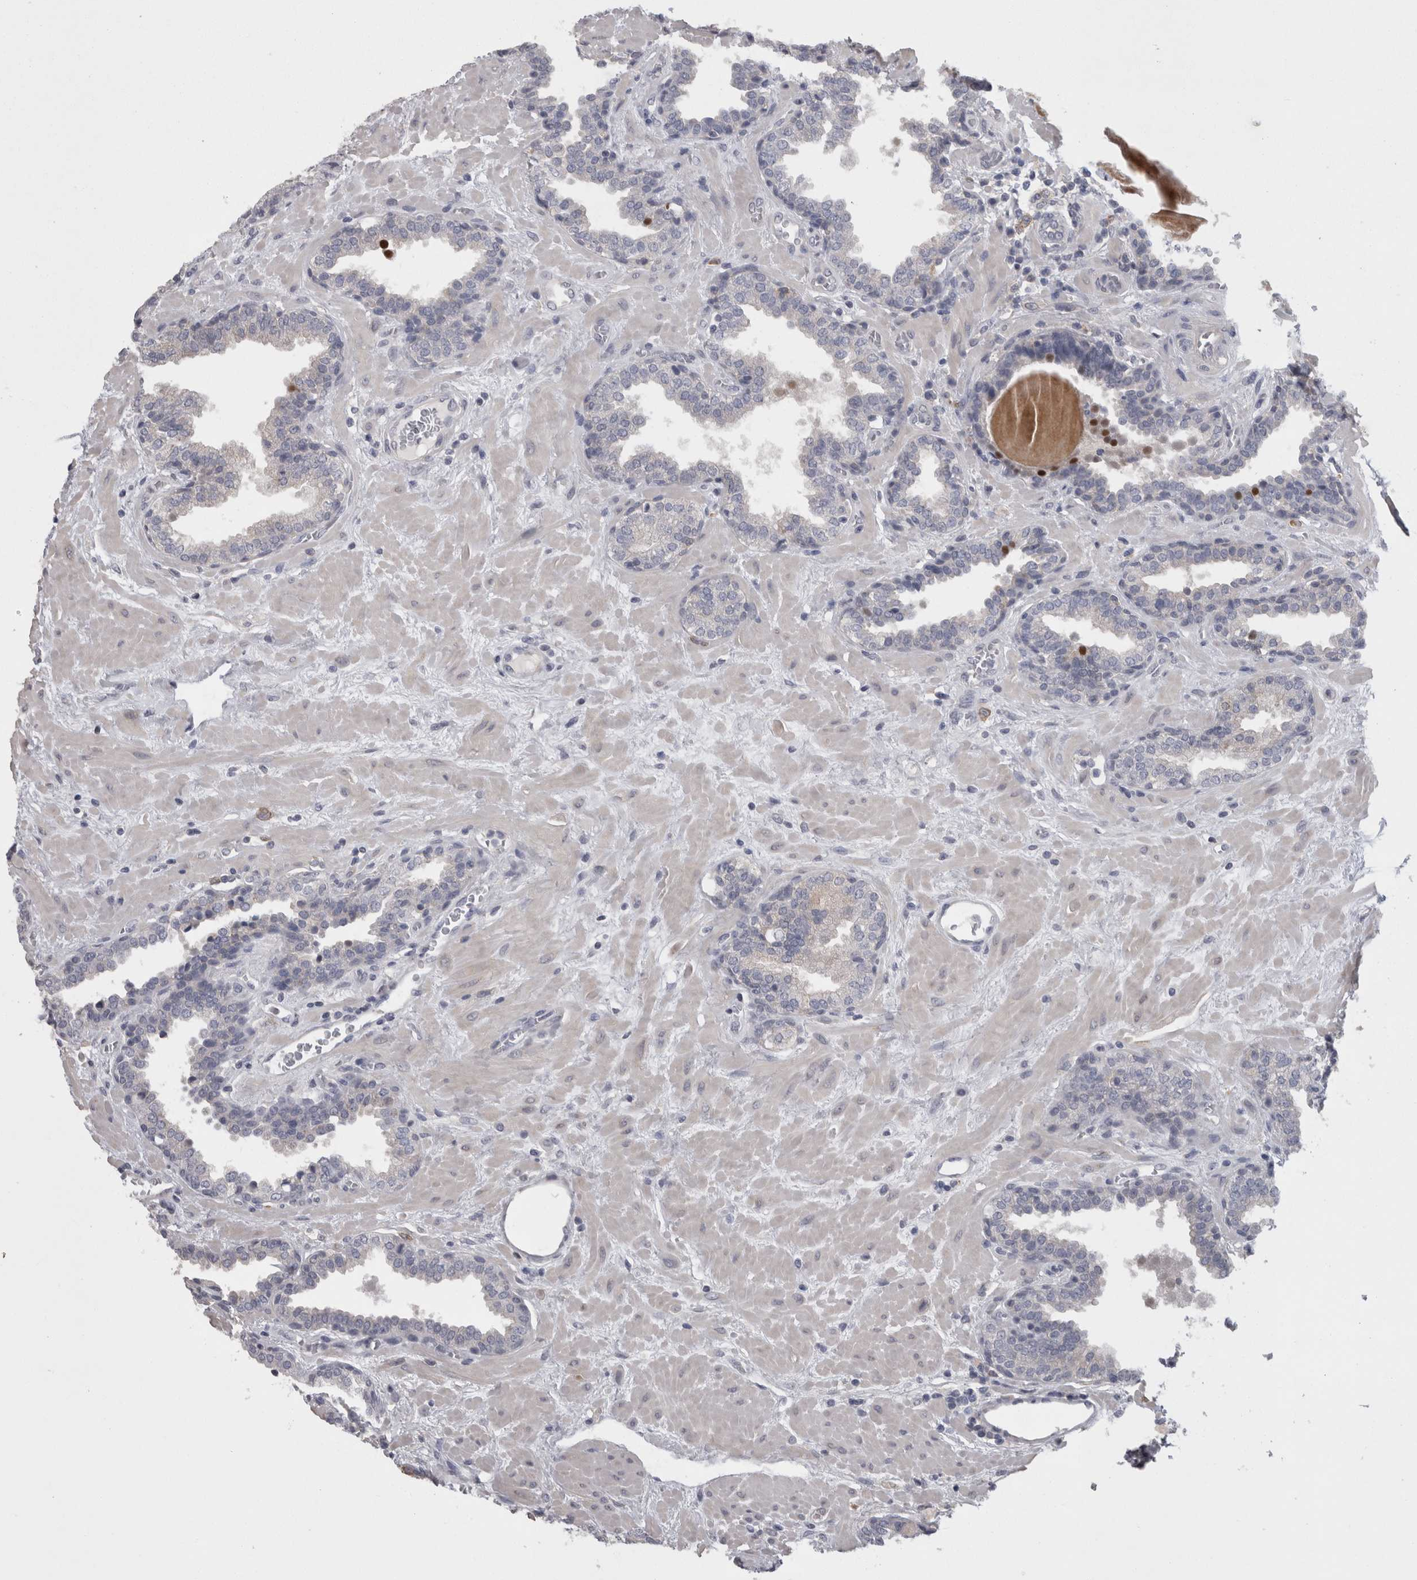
{"staining": {"intensity": "negative", "quantity": "none", "location": "none"}, "tissue": "prostate", "cell_type": "Glandular cells", "image_type": "normal", "snomed": [{"axis": "morphology", "description": "Normal tissue, NOS"}, {"axis": "topography", "description": "Prostate"}], "caption": "The image exhibits no significant staining in glandular cells of prostate.", "gene": "CAMK2D", "patient": {"sex": "male", "age": 51}}